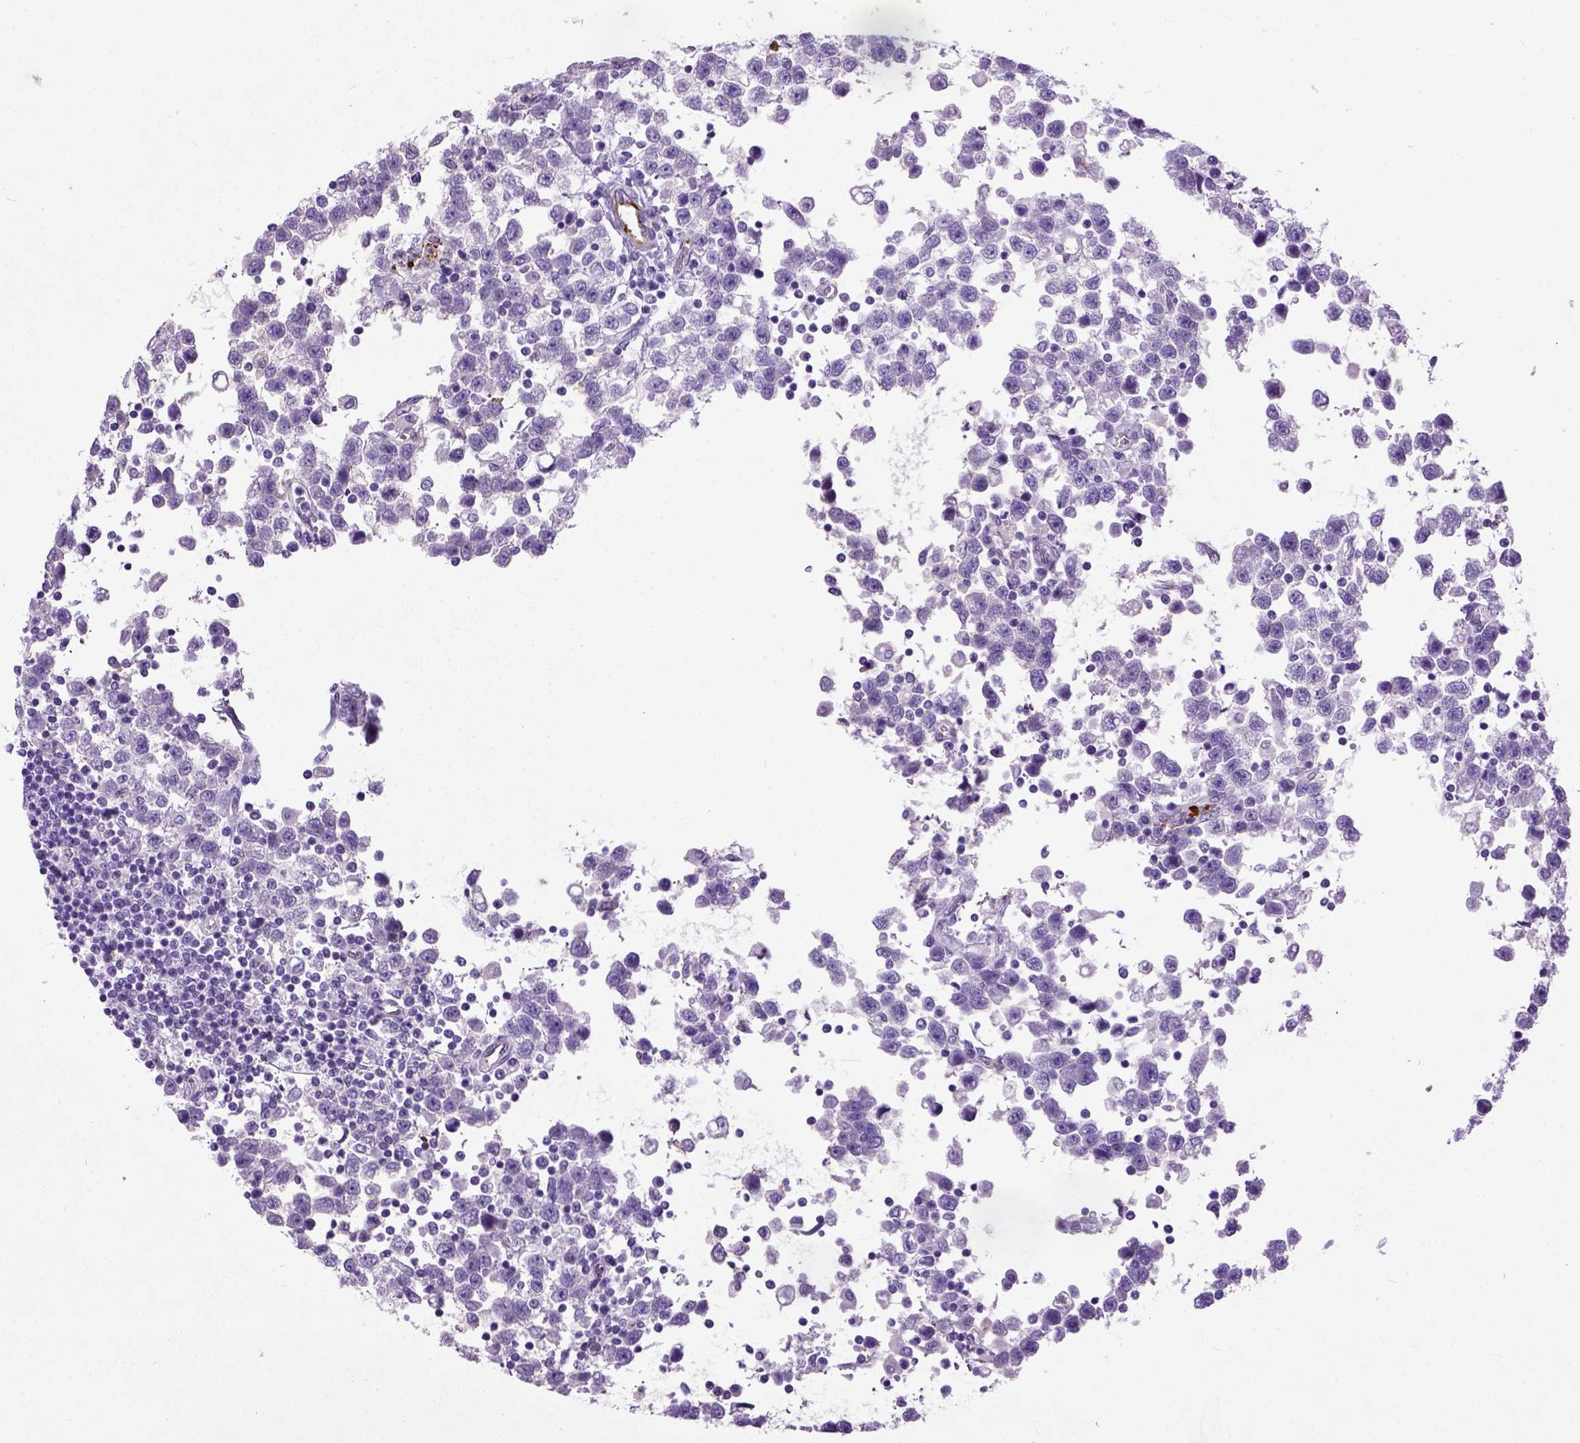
{"staining": {"intensity": "negative", "quantity": "none", "location": "none"}, "tissue": "testis cancer", "cell_type": "Tumor cells", "image_type": "cancer", "snomed": [{"axis": "morphology", "description": "Seminoma, NOS"}, {"axis": "topography", "description": "Testis"}], "caption": "A micrograph of human testis cancer (seminoma) is negative for staining in tumor cells.", "gene": "ADAMTS8", "patient": {"sex": "male", "age": 34}}